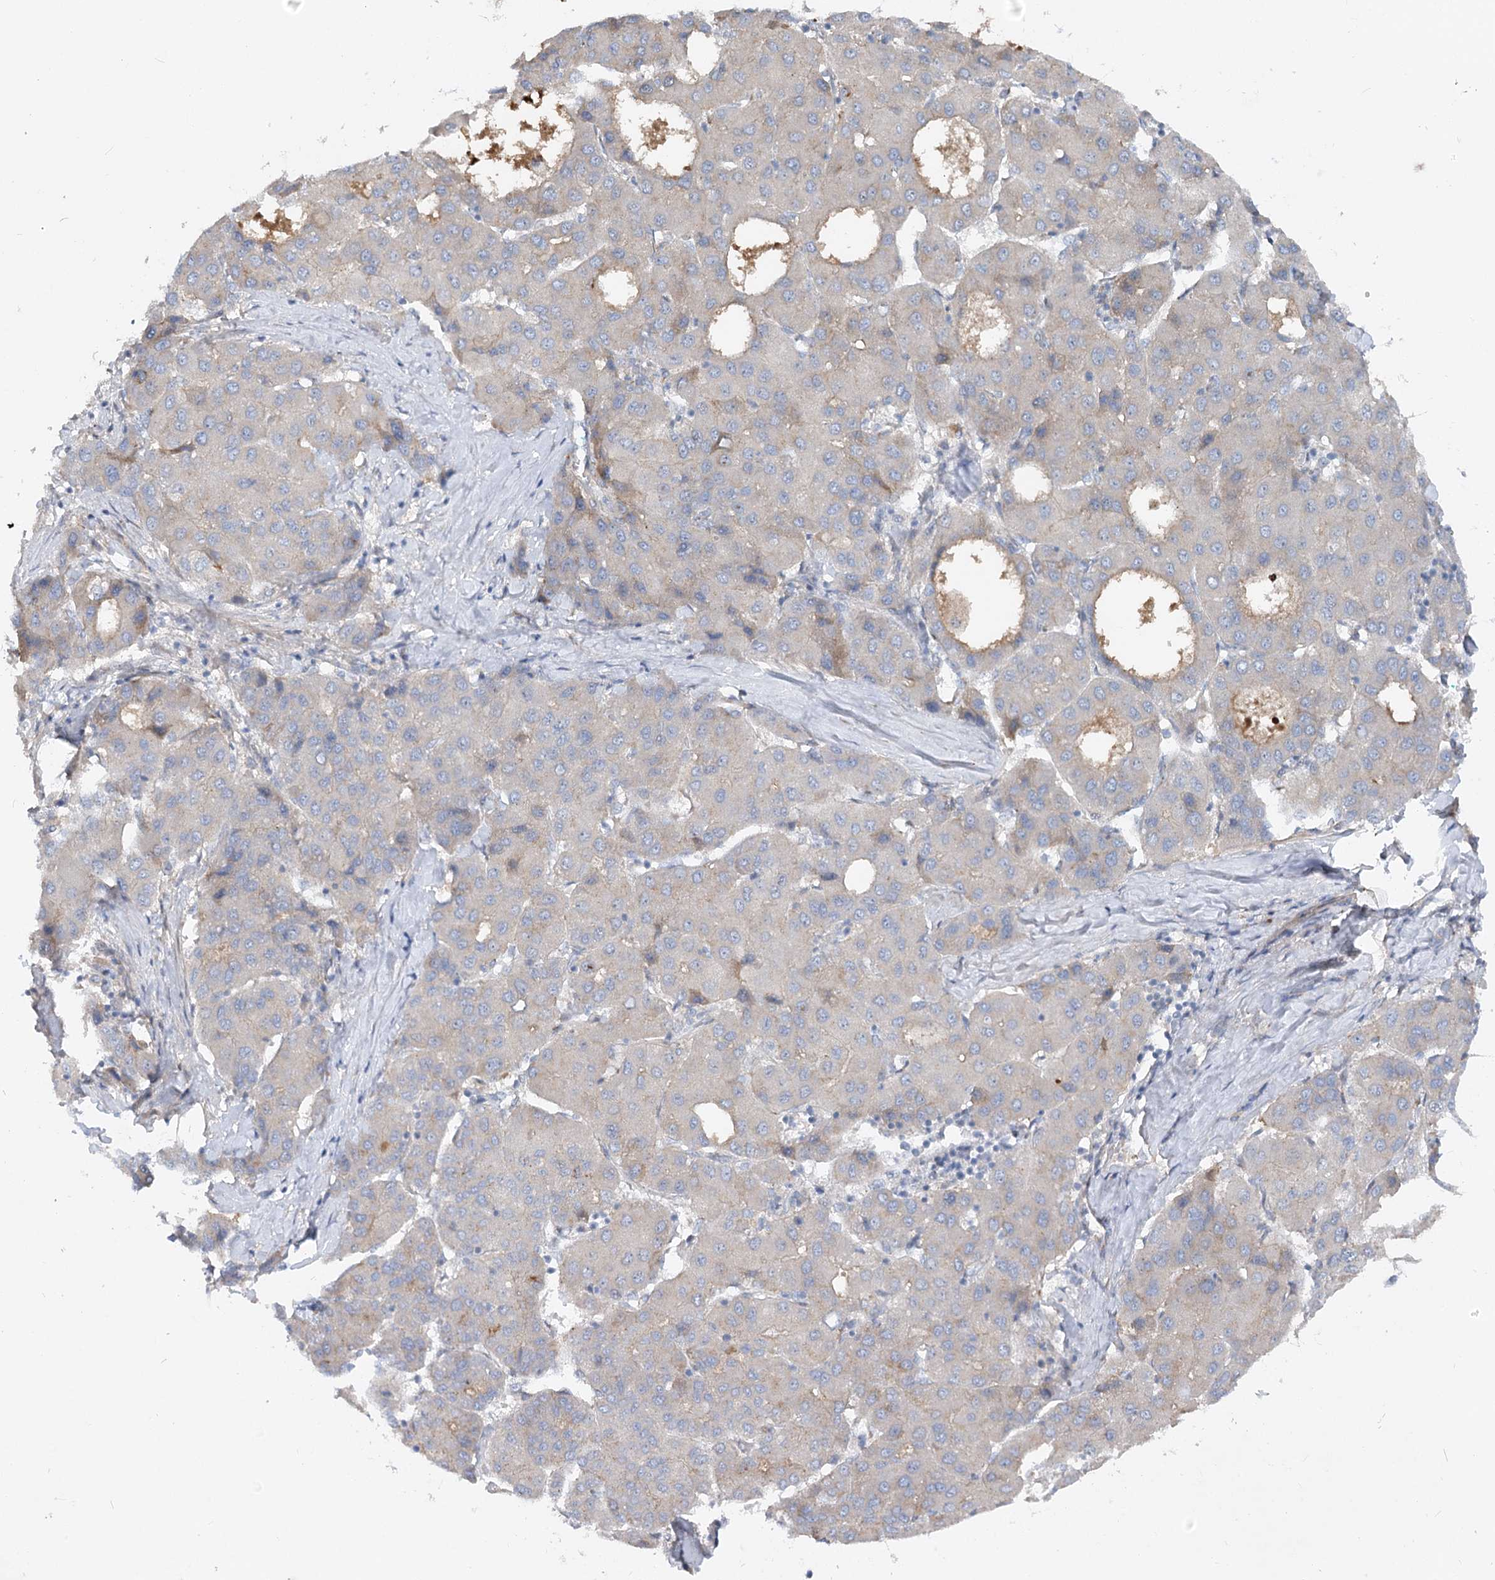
{"staining": {"intensity": "negative", "quantity": "none", "location": "none"}, "tissue": "liver cancer", "cell_type": "Tumor cells", "image_type": "cancer", "snomed": [{"axis": "morphology", "description": "Carcinoma, Hepatocellular, NOS"}, {"axis": "topography", "description": "Liver"}], "caption": "Immunohistochemical staining of human liver cancer shows no significant expression in tumor cells. (DAB immunohistochemistry visualized using brightfield microscopy, high magnification).", "gene": "FGF19", "patient": {"sex": "male", "age": 65}}